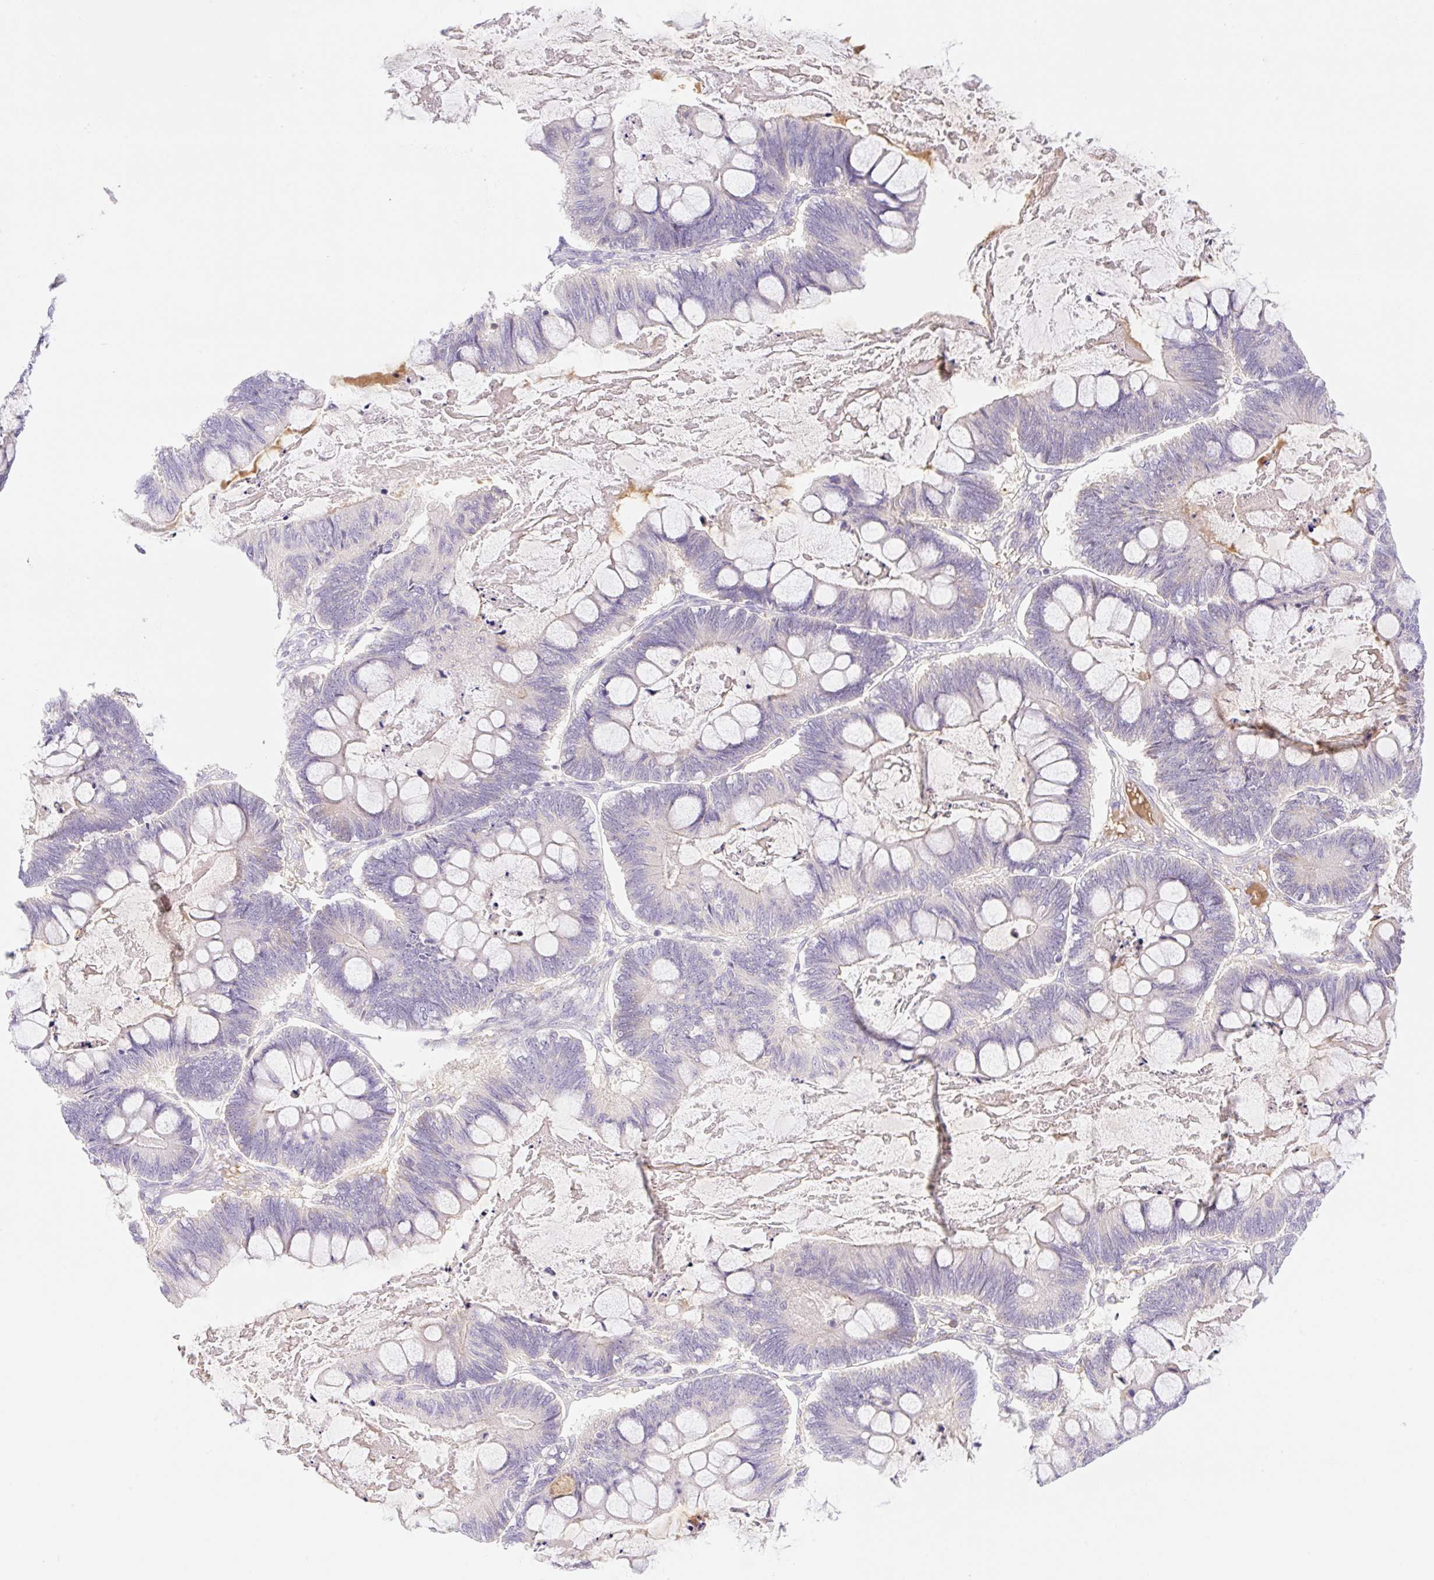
{"staining": {"intensity": "negative", "quantity": "none", "location": "none"}, "tissue": "ovarian cancer", "cell_type": "Tumor cells", "image_type": "cancer", "snomed": [{"axis": "morphology", "description": "Cystadenocarcinoma, mucinous, NOS"}, {"axis": "topography", "description": "Ovary"}], "caption": "Tumor cells show no significant positivity in mucinous cystadenocarcinoma (ovarian). Nuclei are stained in blue.", "gene": "DENND5A", "patient": {"sex": "female", "age": 61}}